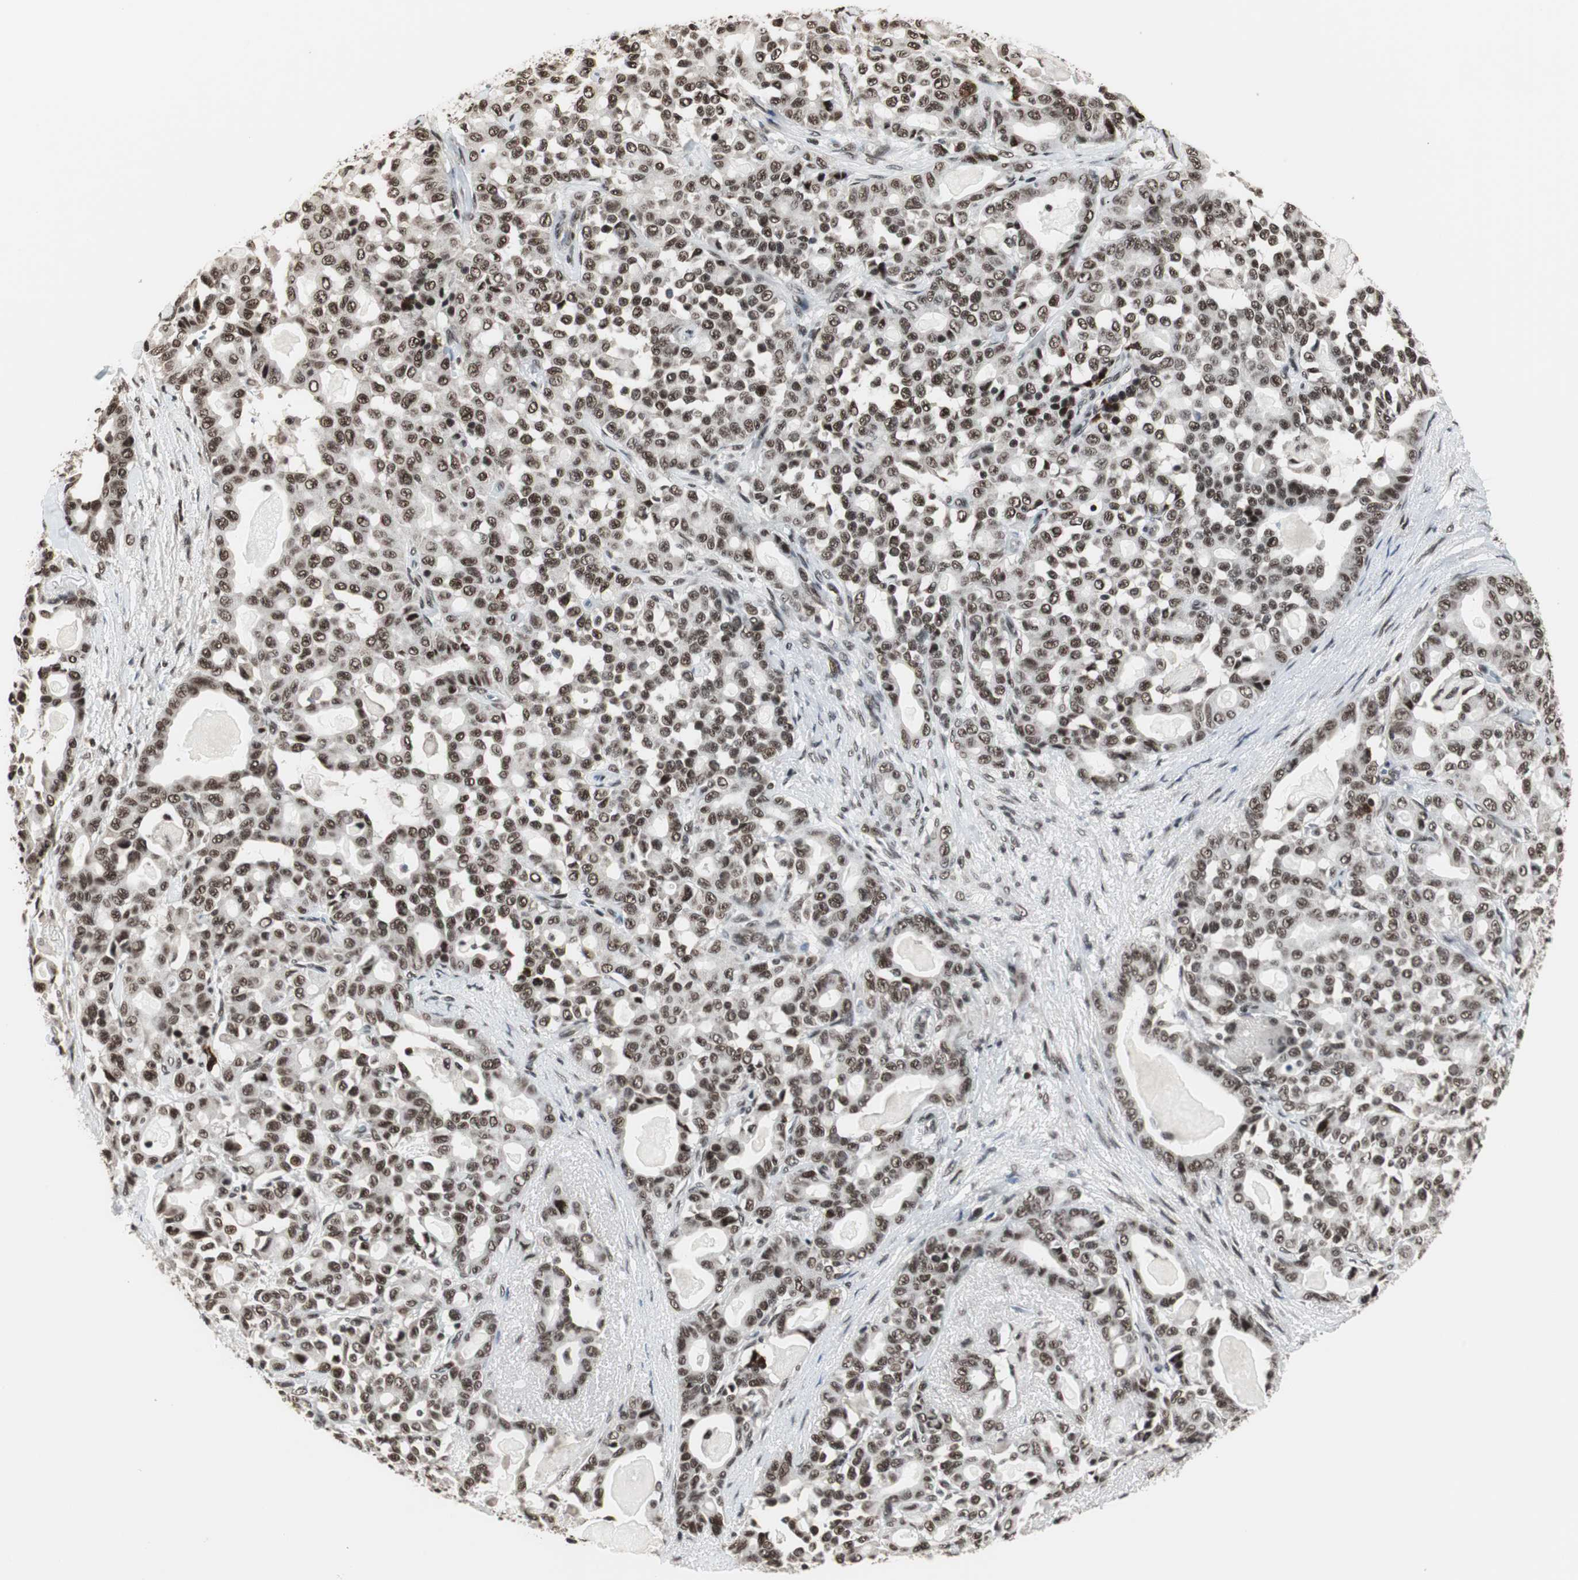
{"staining": {"intensity": "strong", "quantity": ">75%", "location": "nuclear"}, "tissue": "pancreatic cancer", "cell_type": "Tumor cells", "image_type": "cancer", "snomed": [{"axis": "morphology", "description": "Adenocarcinoma, NOS"}, {"axis": "topography", "description": "Pancreas"}], "caption": "Immunohistochemistry micrograph of neoplastic tissue: human pancreatic adenocarcinoma stained using immunohistochemistry displays high levels of strong protein expression localized specifically in the nuclear of tumor cells, appearing as a nuclear brown color.", "gene": "CDK9", "patient": {"sex": "male", "age": 63}}